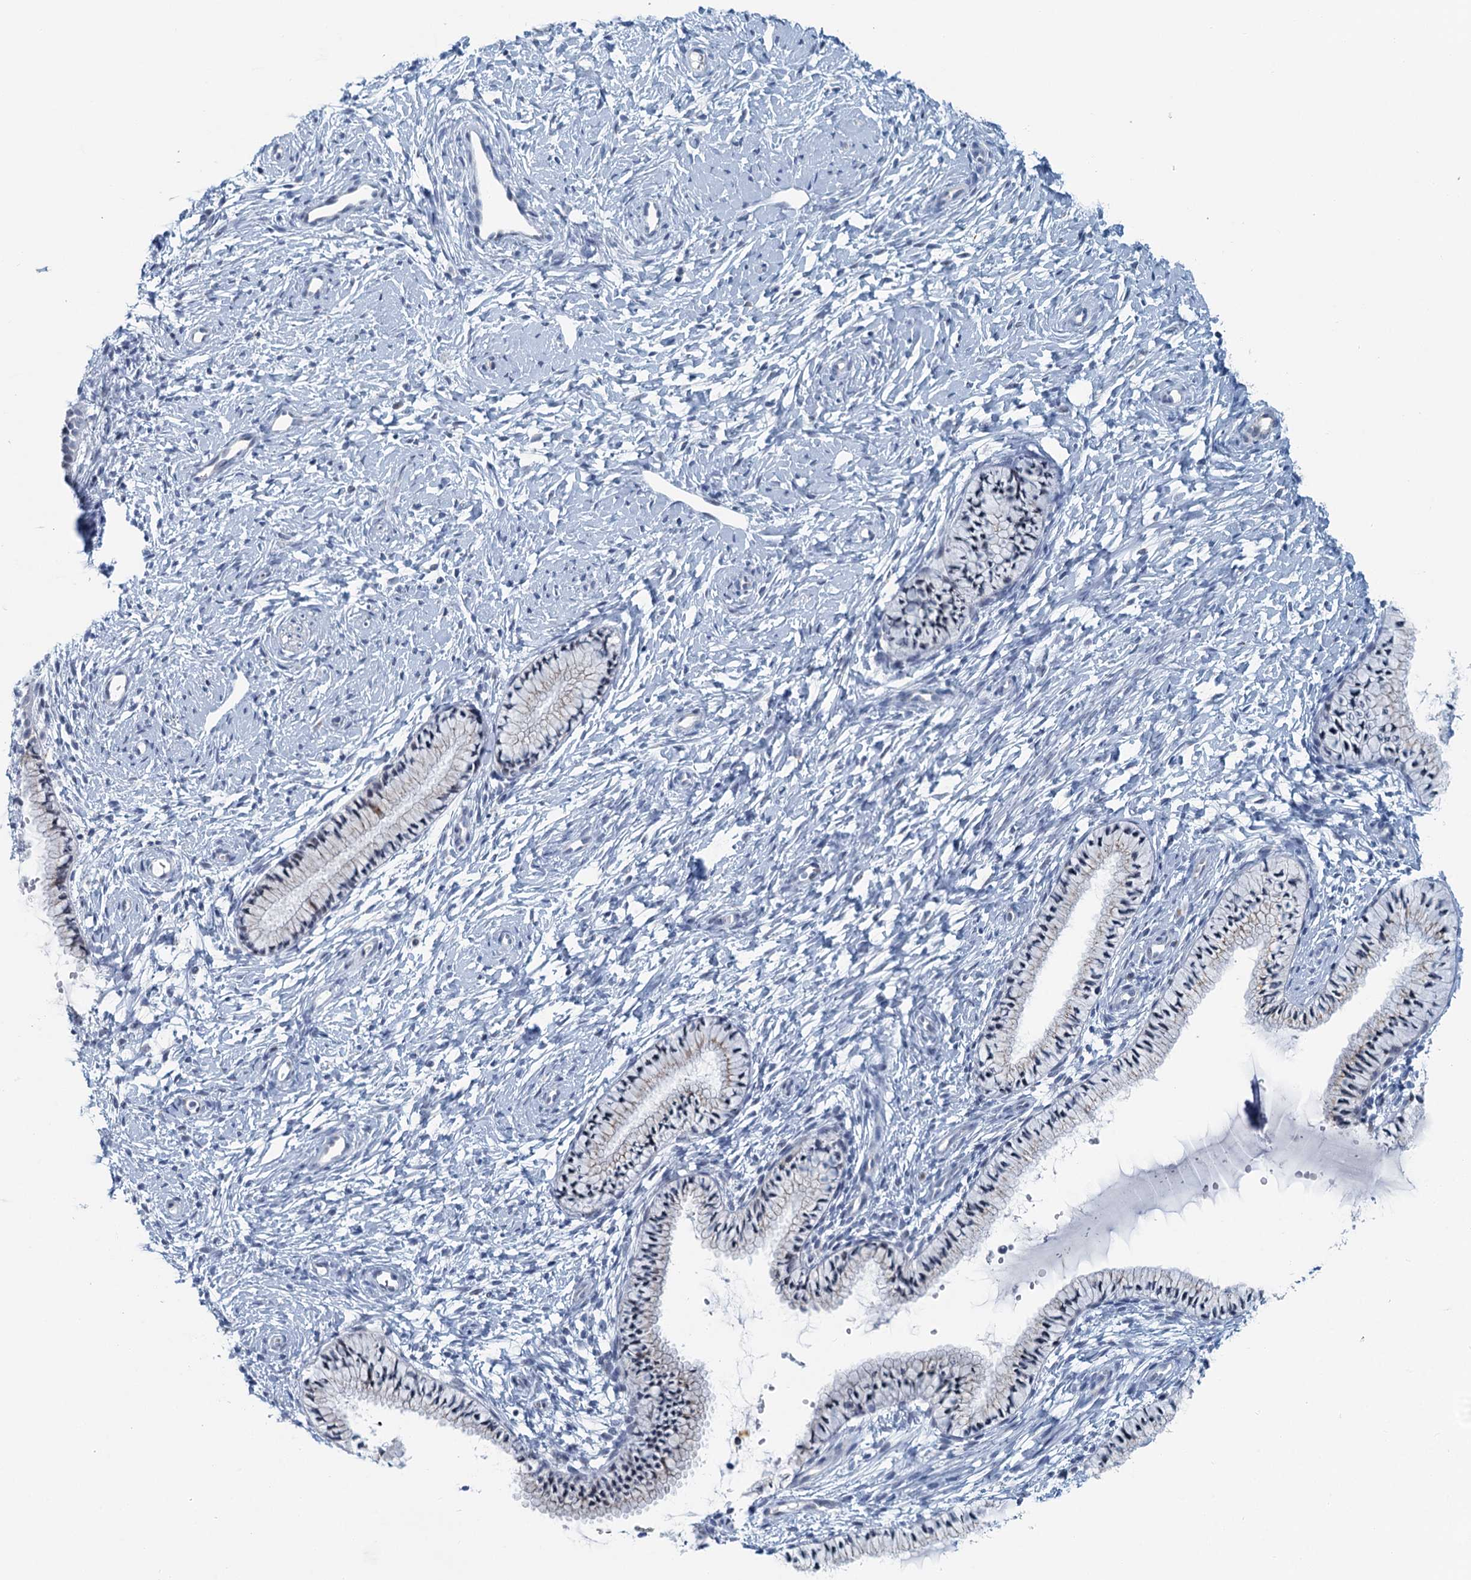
{"staining": {"intensity": "negative", "quantity": "none", "location": "none"}, "tissue": "cervix", "cell_type": "Glandular cells", "image_type": "normal", "snomed": [{"axis": "morphology", "description": "Normal tissue, NOS"}, {"axis": "topography", "description": "Cervix"}], "caption": "Glandular cells are negative for brown protein staining in benign cervix. (DAB (3,3'-diaminobenzidine) immunohistochemistry (IHC), high magnification).", "gene": "ZNF527", "patient": {"sex": "female", "age": 33}}